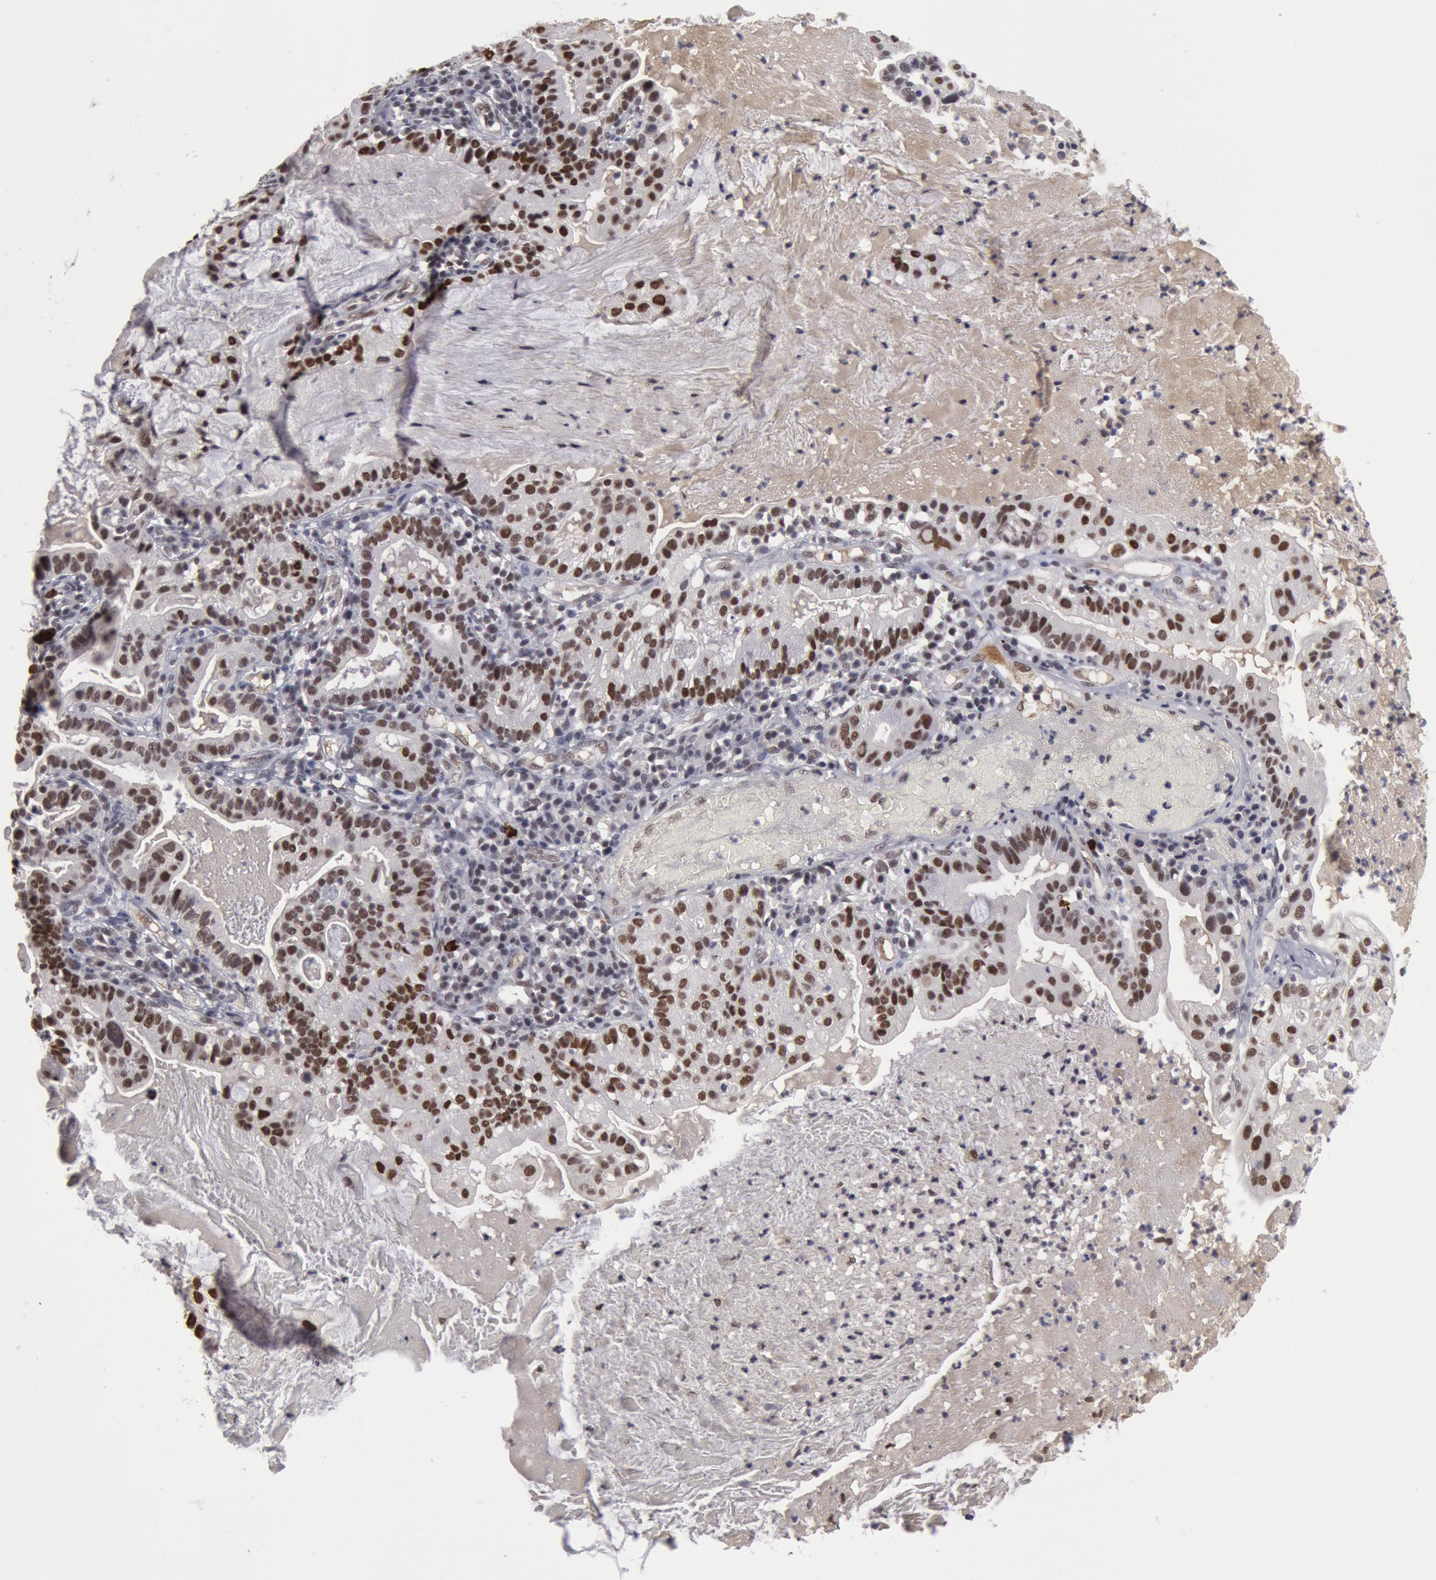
{"staining": {"intensity": "weak", "quantity": ">75%", "location": "nuclear"}, "tissue": "cervical cancer", "cell_type": "Tumor cells", "image_type": "cancer", "snomed": [{"axis": "morphology", "description": "Adenocarcinoma, NOS"}, {"axis": "topography", "description": "Cervix"}], "caption": "A micrograph of human cervical adenocarcinoma stained for a protein reveals weak nuclear brown staining in tumor cells. (DAB IHC, brown staining for protein, blue staining for nuclei).", "gene": "PPP4R3B", "patient": {"sex": "female", "age": 41}}